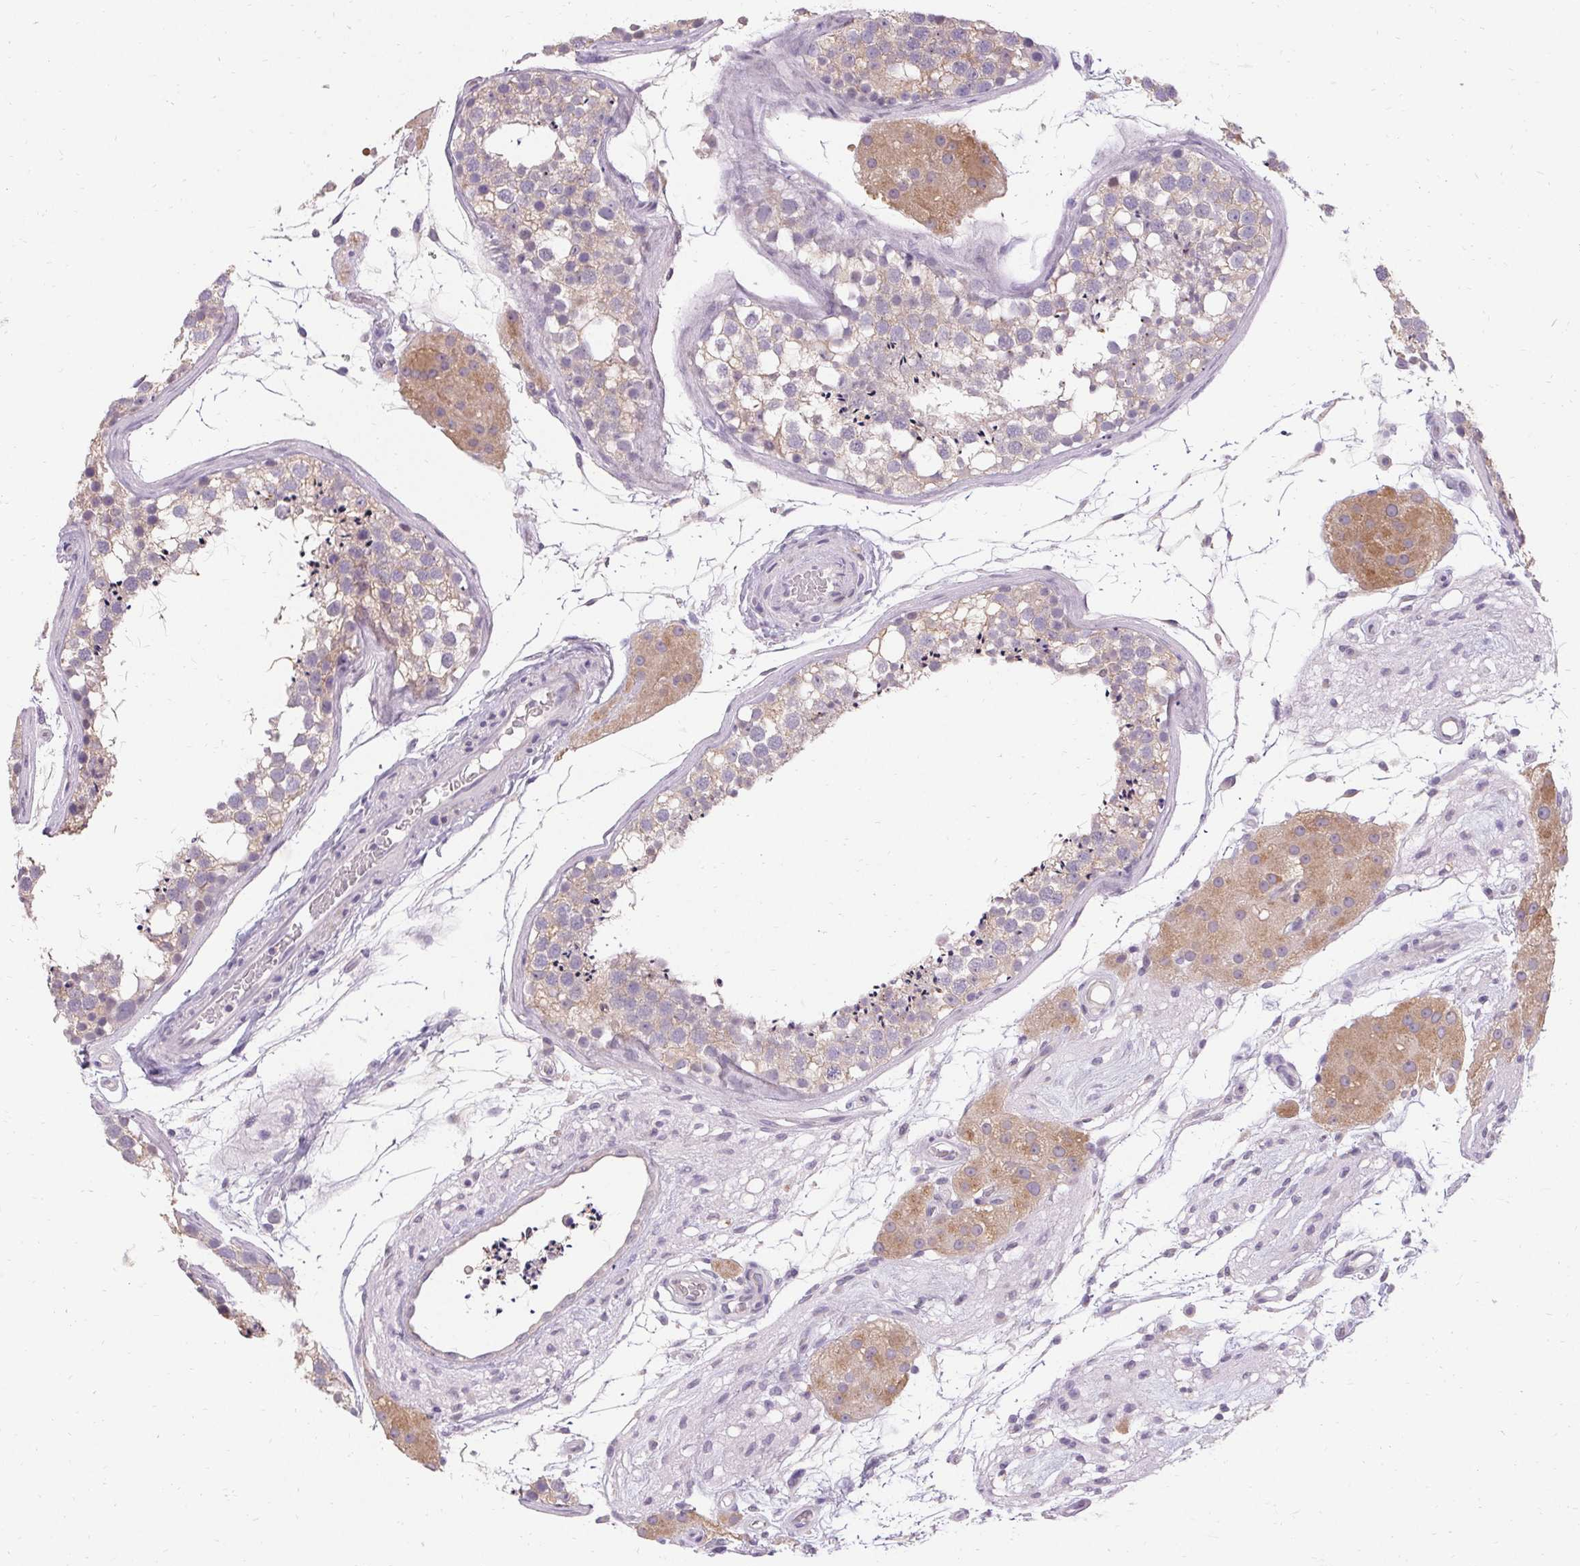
{"staining": {"intensity": "weak", "quantity": "<25%", "location": "cytoplasmic/membranous"}, "tissue": "testis", "cell_type": "Cells in seminiferous ducts", "image_type": "normal", "snomed": [{"axis": "morphology", "description": "Normal tissue, NOS"}, {"axis": "morphology", "description": "Seminoma, NOS"}, {"axis": "topography", "description": "Testis"}], "caption": "A high-resolution micrograph shows immunohistochemistry (IHC) staining of unremarkable testis, which reveals no significant positivity in cells in seminiferous ducts. The staining is performed using DAB brown chromogen with nuclei counter-stained in using hematoxylin.", "gene": "HSD17B3", "patient": {"sex": "male", "age": 65}}